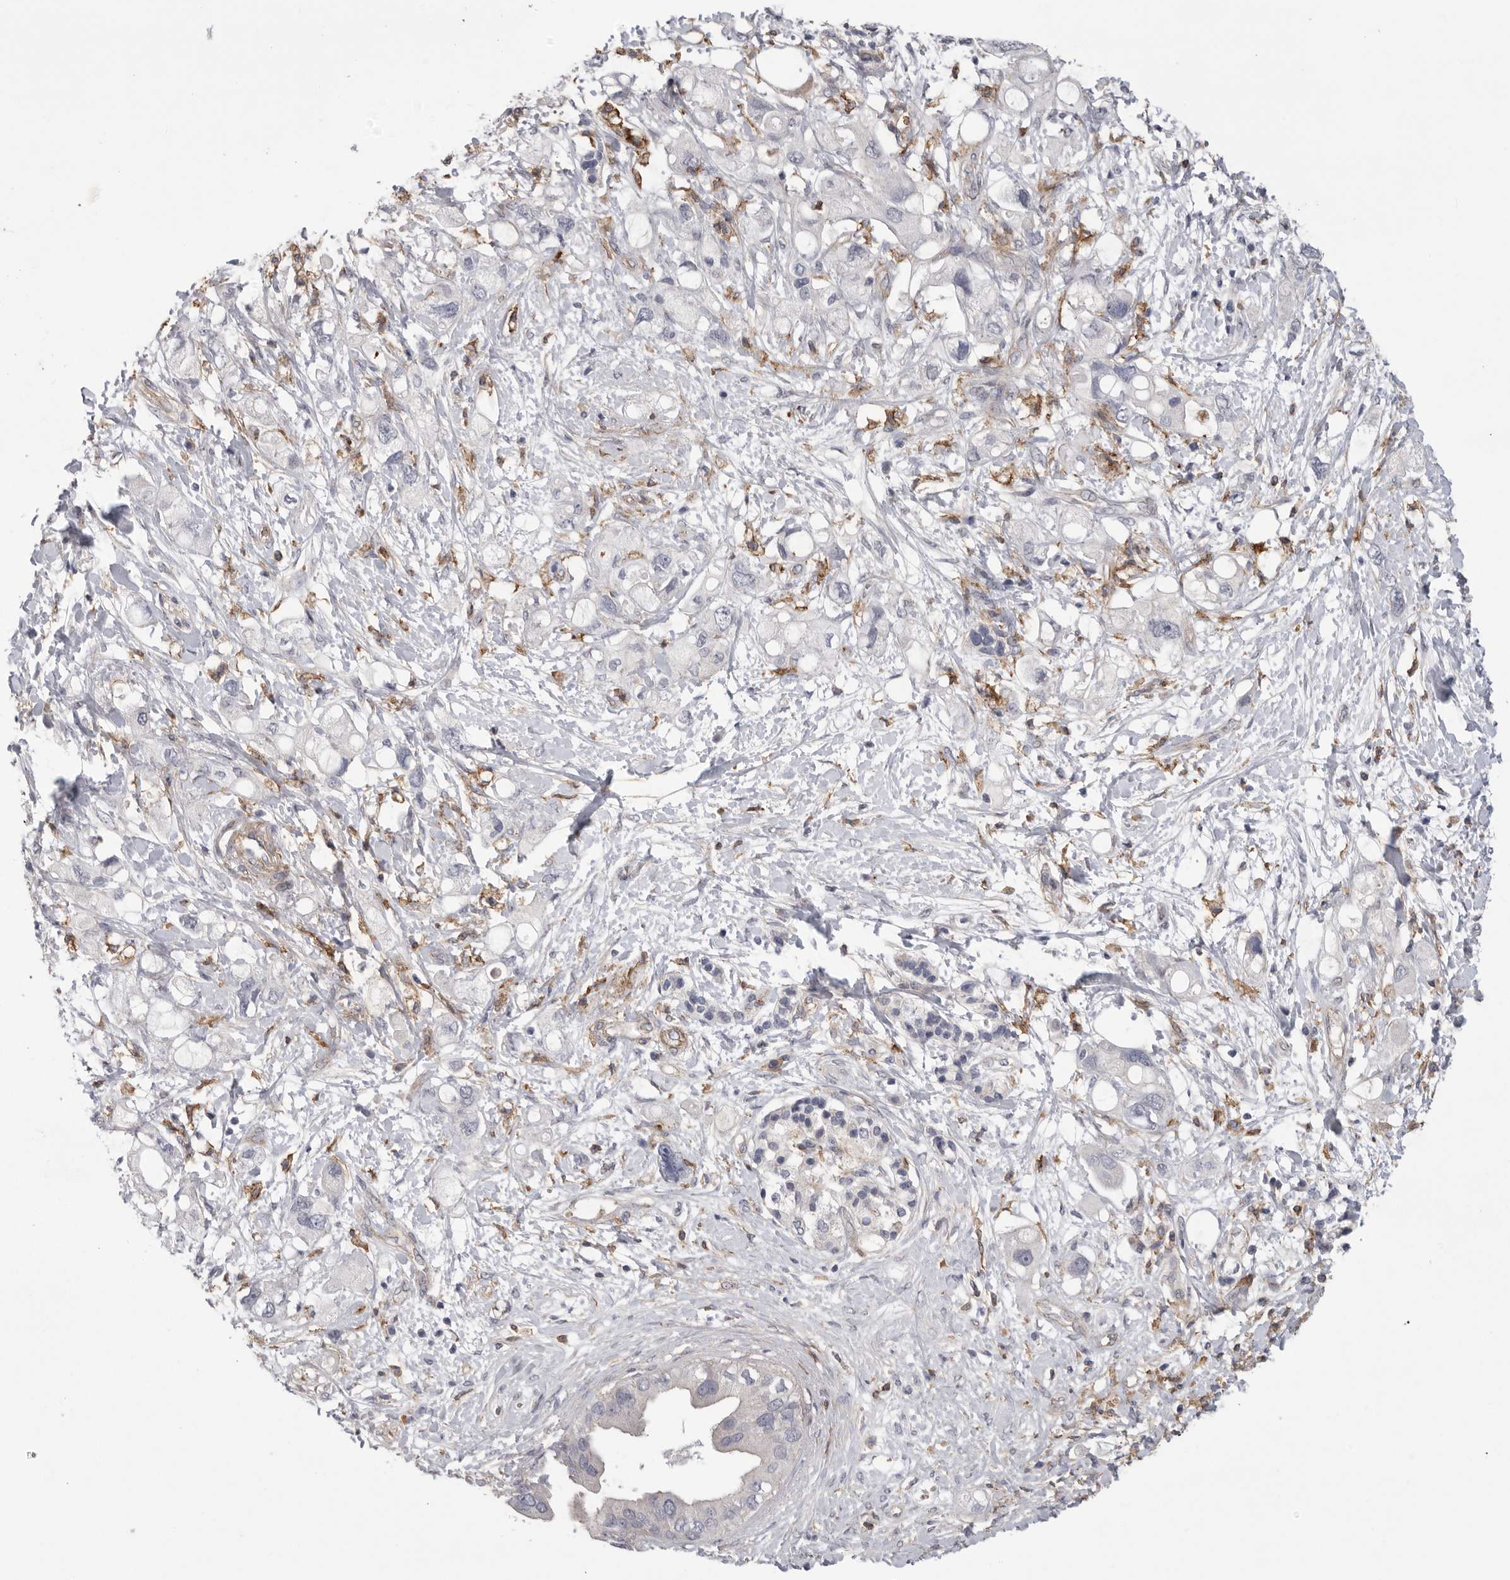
{"staining": {"intensity": "negative", "quantity": "none", "location": "none"}, "tissue": "pancreatic cancer", "cell_type": "Tumor cells", "image_type": "cancer", "snomed": [{"axis": "morphology", "description": "Adenocarcinoma, NOS"}, {"axis": "topography", "description": "Pancreas"}], "caption": "IHC micrograph of neoplastic tissue: pancreatic cancer (adenocarcinoma) stained with DAB displays no significant protein staining in tumor cells. (Immunohistochemistry, brightfield microscopy, high magnification).", "gene": "SIGLEC10", "patient": {"sex": "female", "age": 56}}